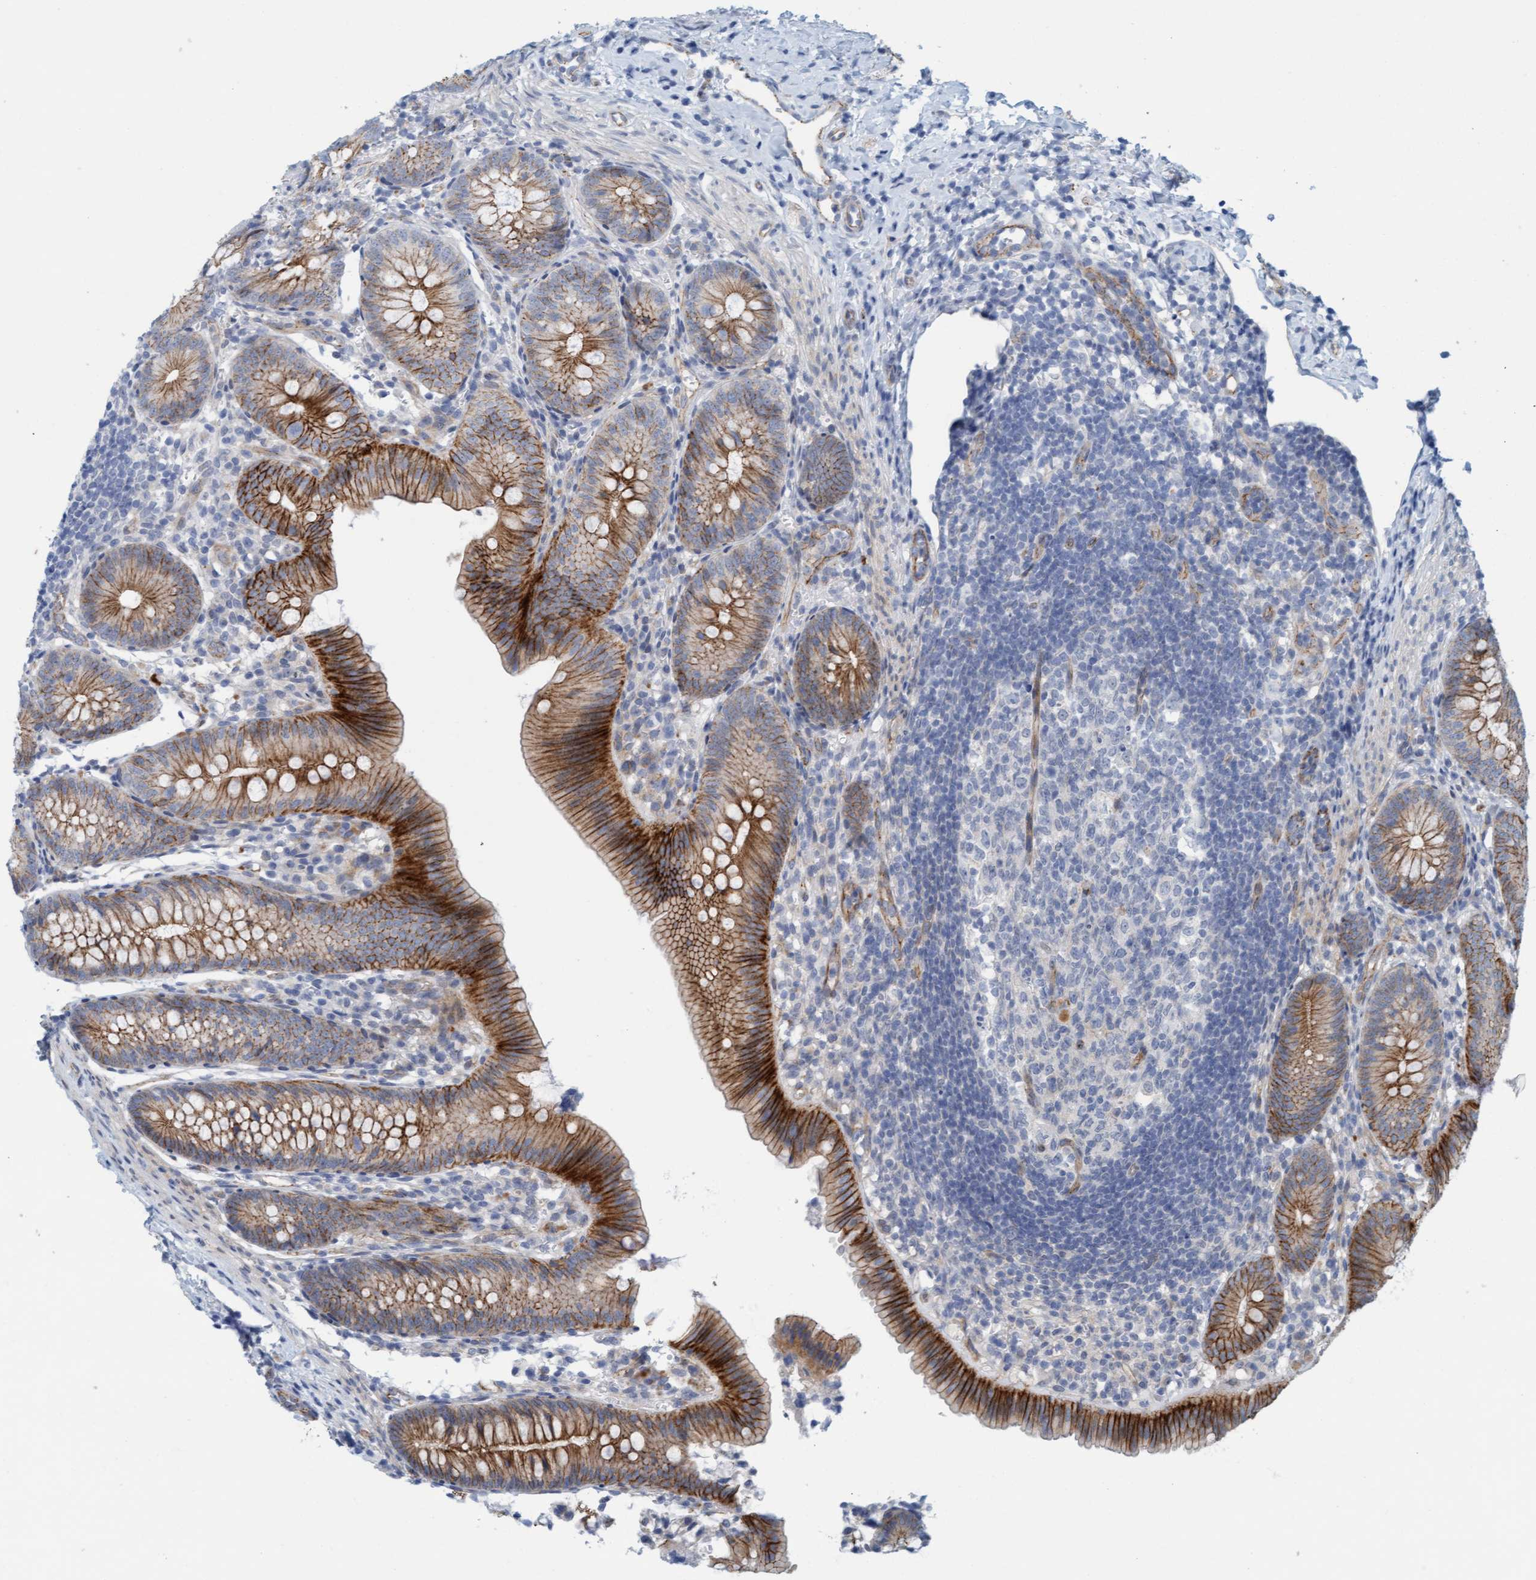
{"staining": {"intensity": "strong", "quantity": "25%-75%", "location": "cytoplasmic/membranous"}, "tissue": "appendix", "cell_type": "Glandular cells", "image_type": "normal", "snomed": [{"axis": "morphology", "description": "Normal tissue, NOS"}, {"axis": "topography", "description": "Appendix"}], "caption": "Human appendix stained with a brown dye reveals strong cytoplasmic/membranous positive staining in approximately 25%-75% of glandular cells.", "gene": "KRBA2", "patient": {"sex": "male", "age": 1}}